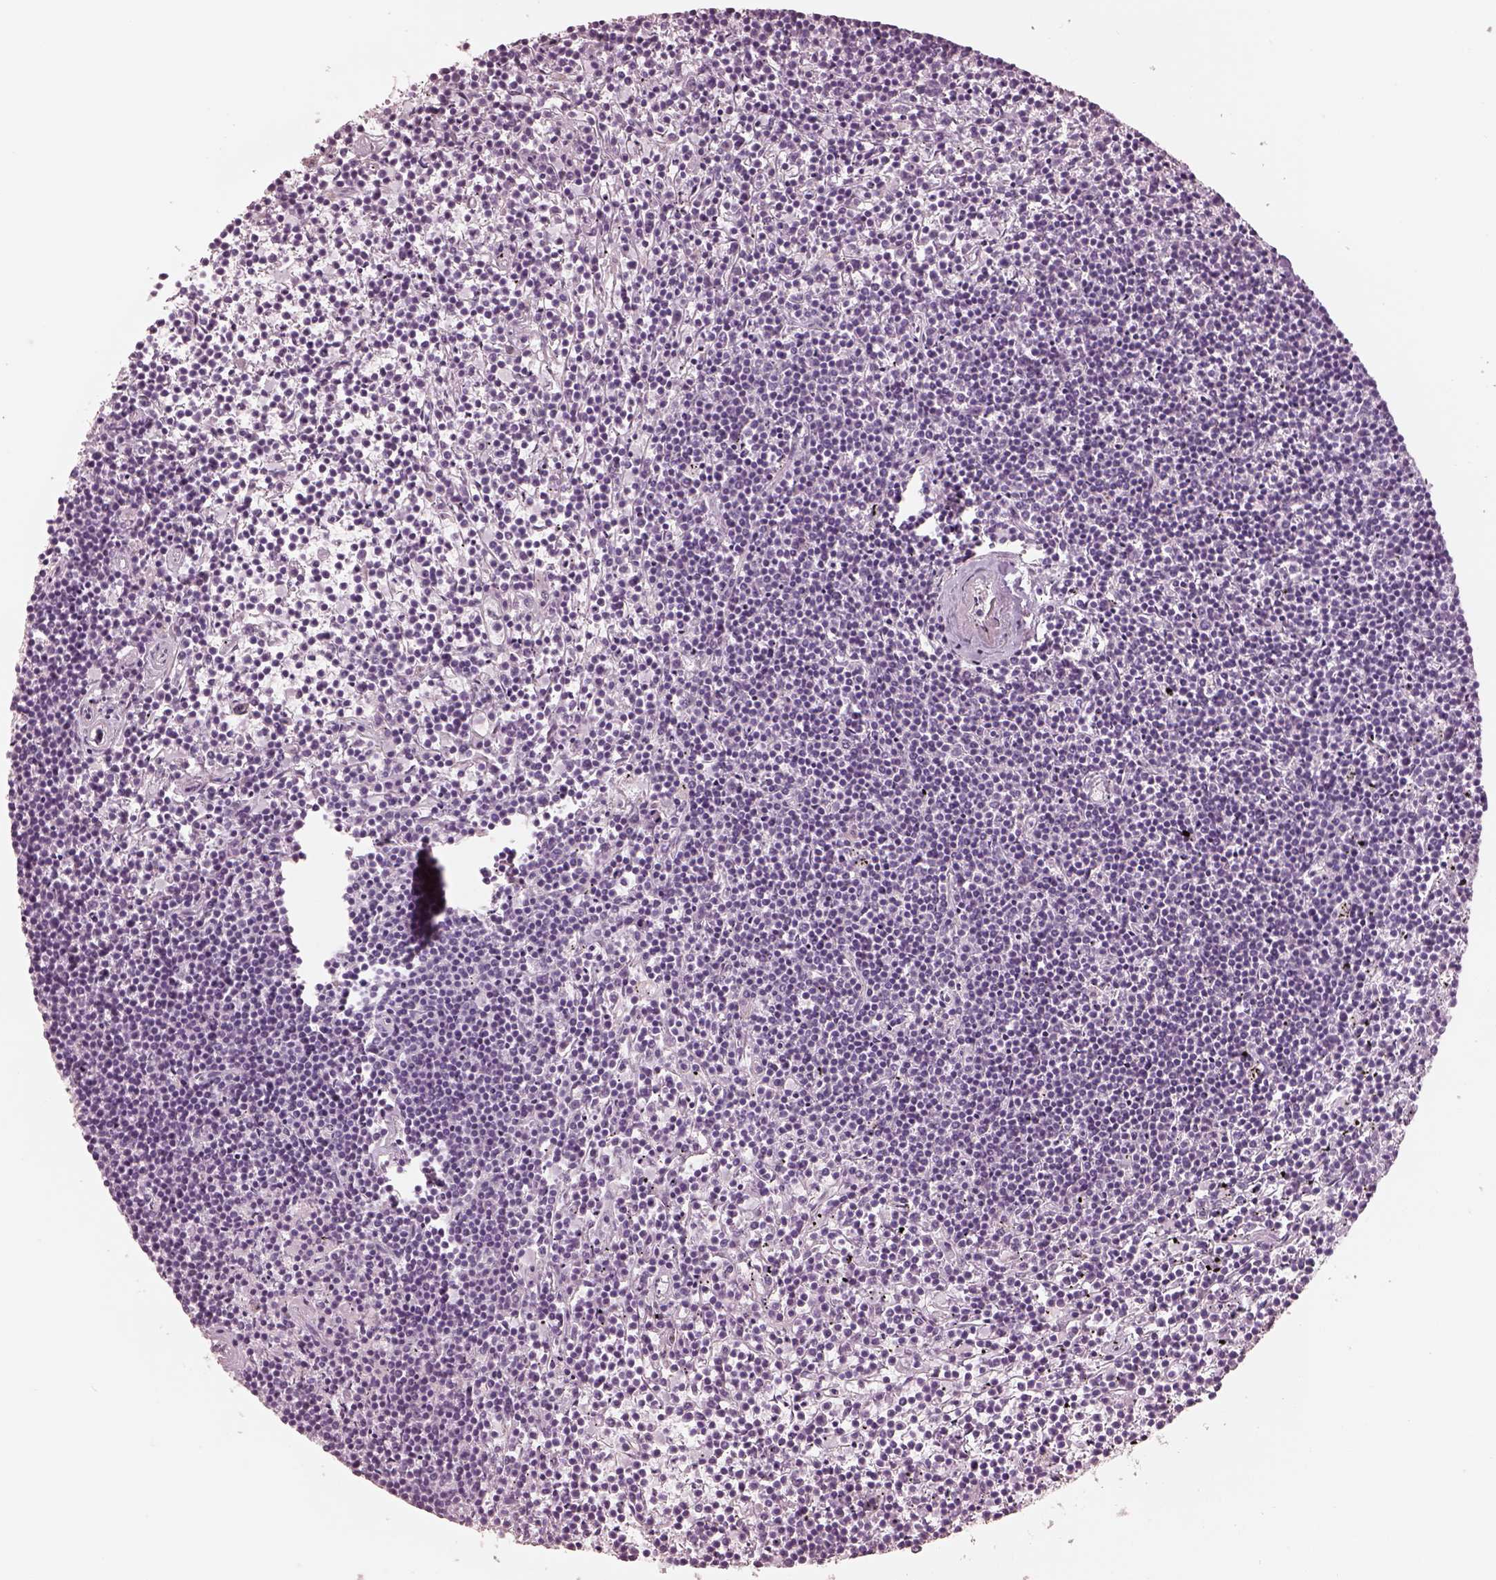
{"staining": {"intensity": "negative", "quantity": "none", "location": "none"}, "tissue": "lymphoma", "cell_type": "Tumor cells", "image_type": "cancer", "snomed": [{"axis": "morphology", "description": "Malignant lymphoma, non-Hodgkin's type, Low grade"}, {"axis": "topography", "description": "Spleen"}], "caption": "Tumor cells show no significant staining in lymphoma.", "gene": "KRTAP24-1", "patient": {"sex": "female", "age": 19}}